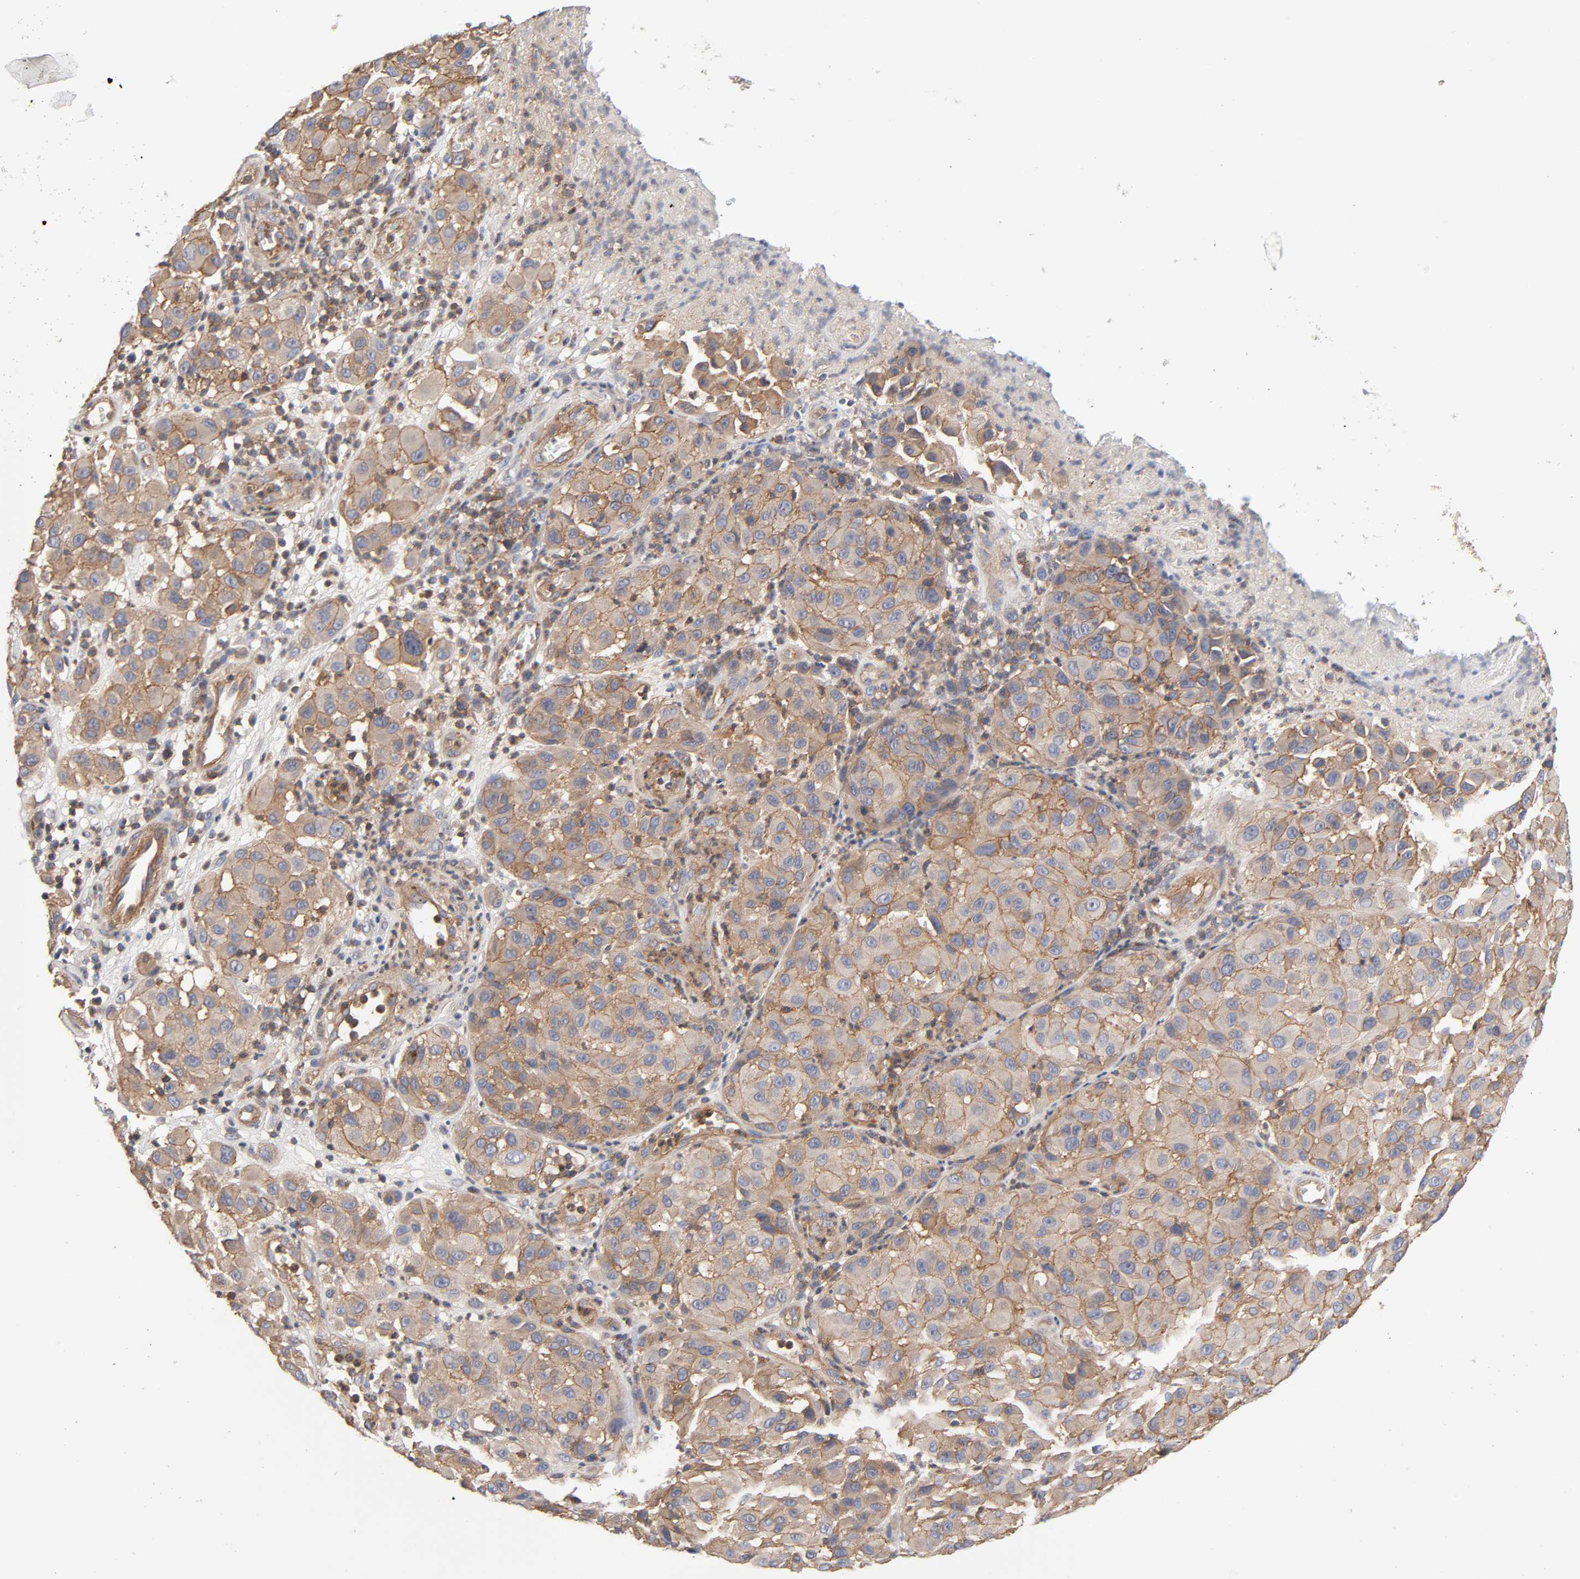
{"staining": {"intensity": "moderate", "quantity": ">75%", "location": "cytoplasmic/membranous"}, "tissue": "melanoma", "cell_type": "Tumor cells", "image_type": "cancer", "snomed": [{"axis": "morphology", "description": "Malignant melanoma, NOS"}, {"axis": "topography", "description": "Skin"}], "caption": "About >75% of tumor cells in human malignant melanoma demonstrate moderate cytoplasmic/membranous protein staining as visualized by brown immunohistochemical staining.", "gene": "LAMTOR2", "patient": {"sex": "female", "age": 21}}